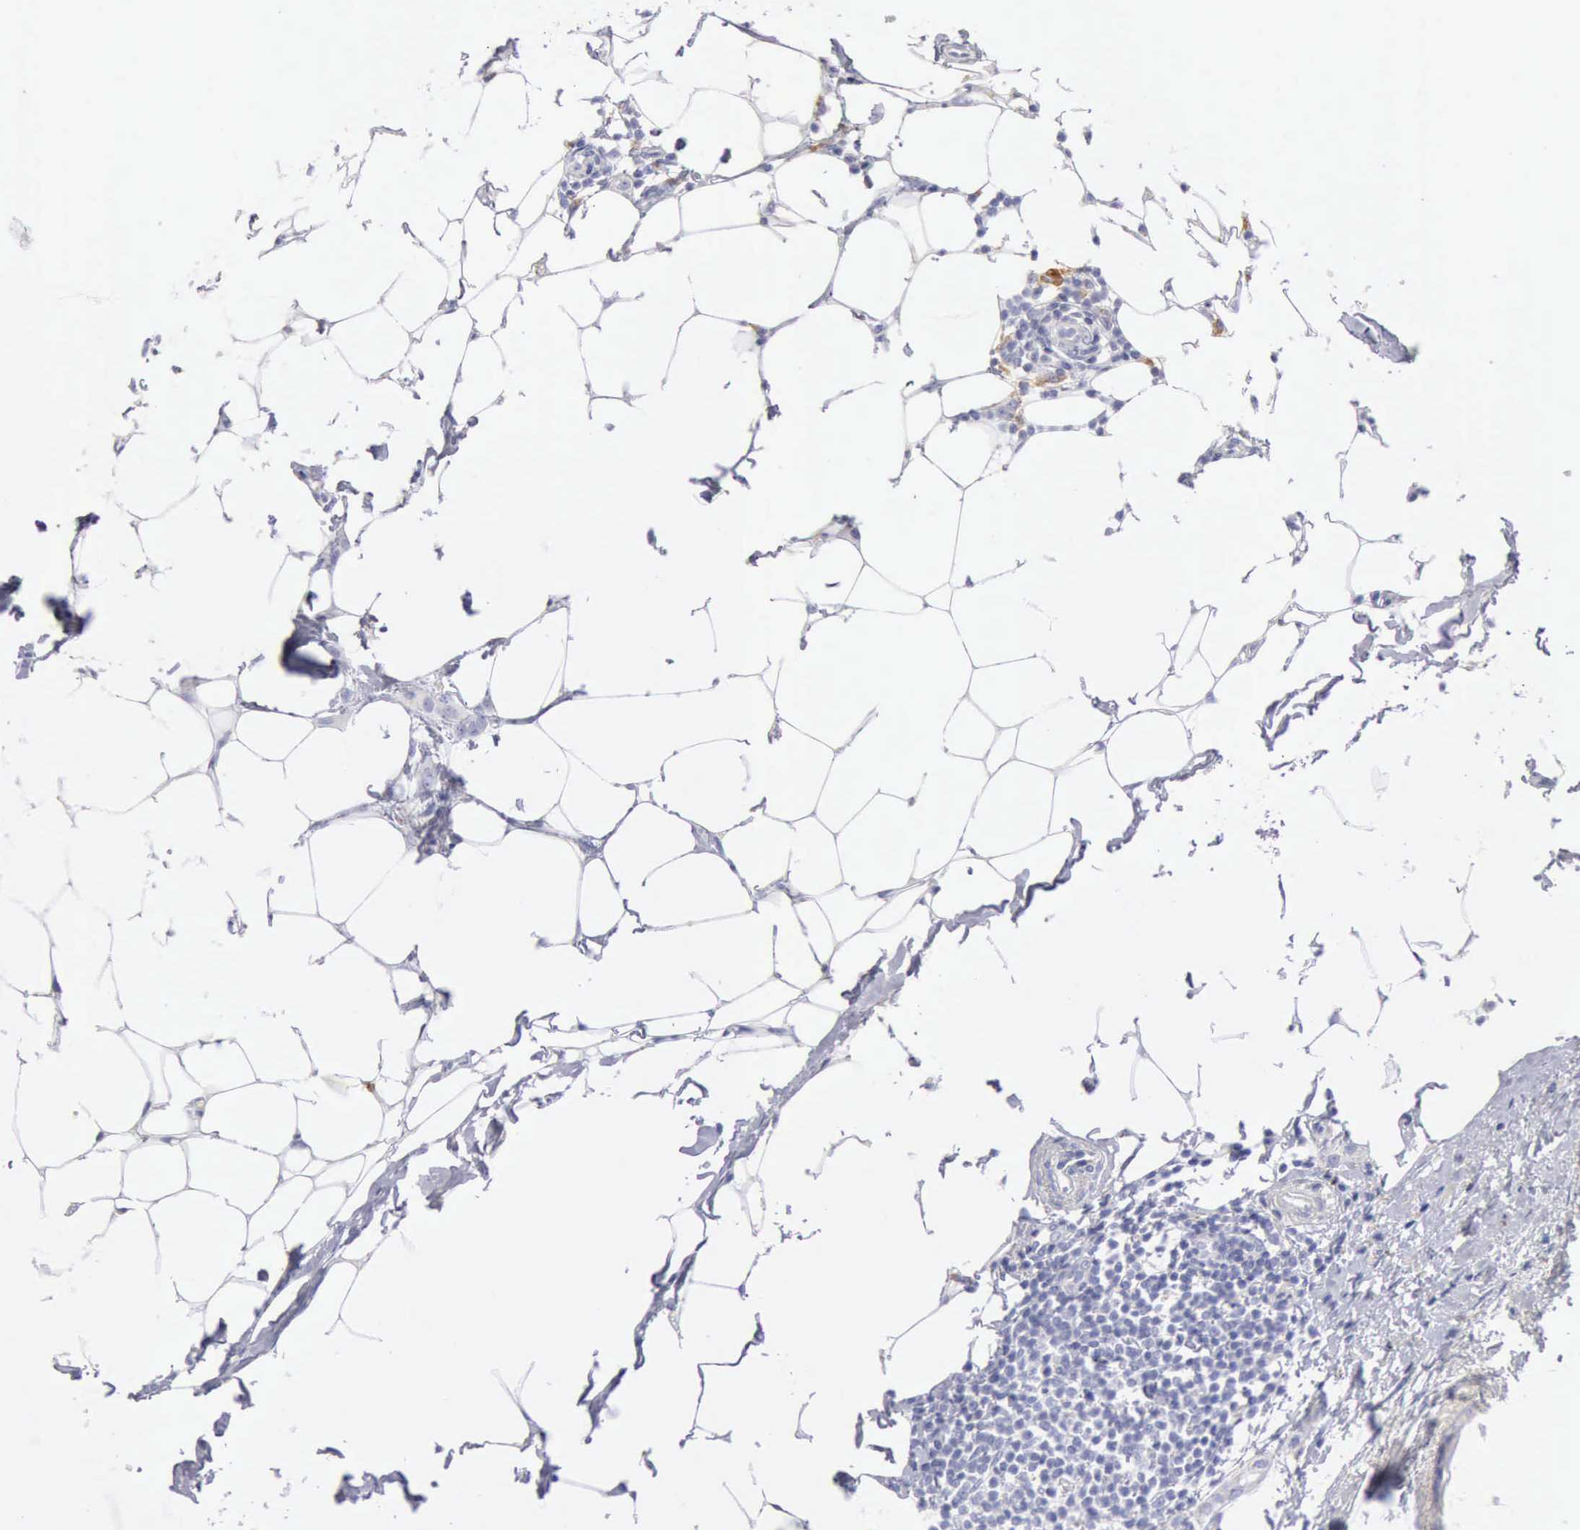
{"staining": {"intensity": "negative", "quantity": "none", "location": "none"}, "tissue": "breast cancer", "cell_type": "Tumor cells", "image_type": "cancer", "snomed": [{"axis": "morphology", "description": "Lobular carcinoma"}, {"axis": "topography", "description": "Breast"}], "caption": "A photomicrograph of human breast cancer is negative for staining in tumor cells. Brightfield microscopy of immunohistochemistry (IHC) stained with DAB (brown) and hematoxylin (blue), captured at high magnification.", "gene": "CTSS", "patient": {"sex": "female", "age": 55}}